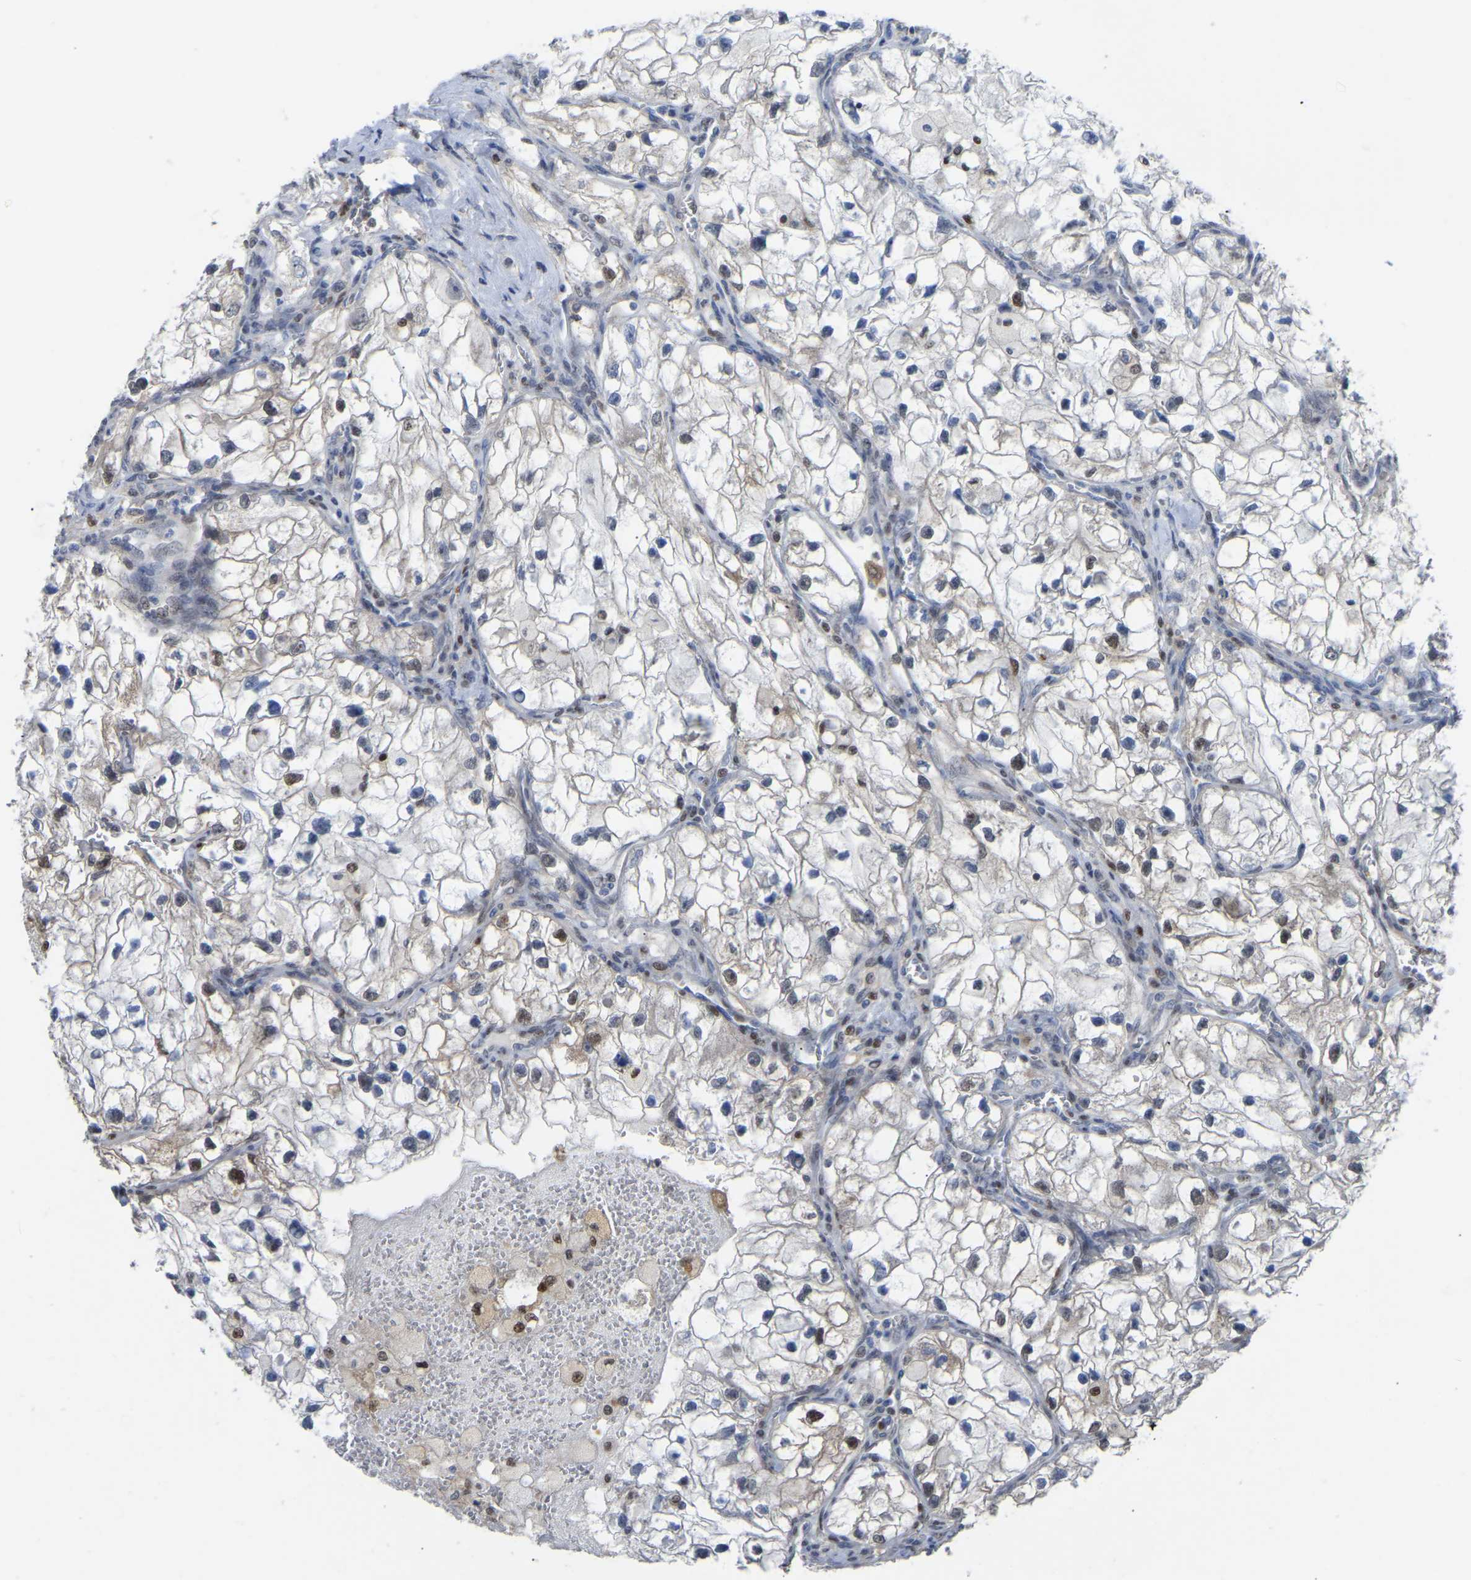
{"staining": {"intensity": "moderate", "quantity": "<25%", "location": "nuclear"}, "tissue": "renal cancer", "cell_type": "Tumor cells", "image_type": "cancer", "snomed": [{"axis": "morphology", "description": "Adenocarcinoma, NOS"}, {"axis": "topography", "description": "Kidney"}], "caption": "The image displays immunohistochemical staining of renal adenocarcinoma. There is moderate nuclear positivity is seen in about <25% of tumor cells.", "gene": "KLRG2", "patient": {"sex": "female", "age": 70}}